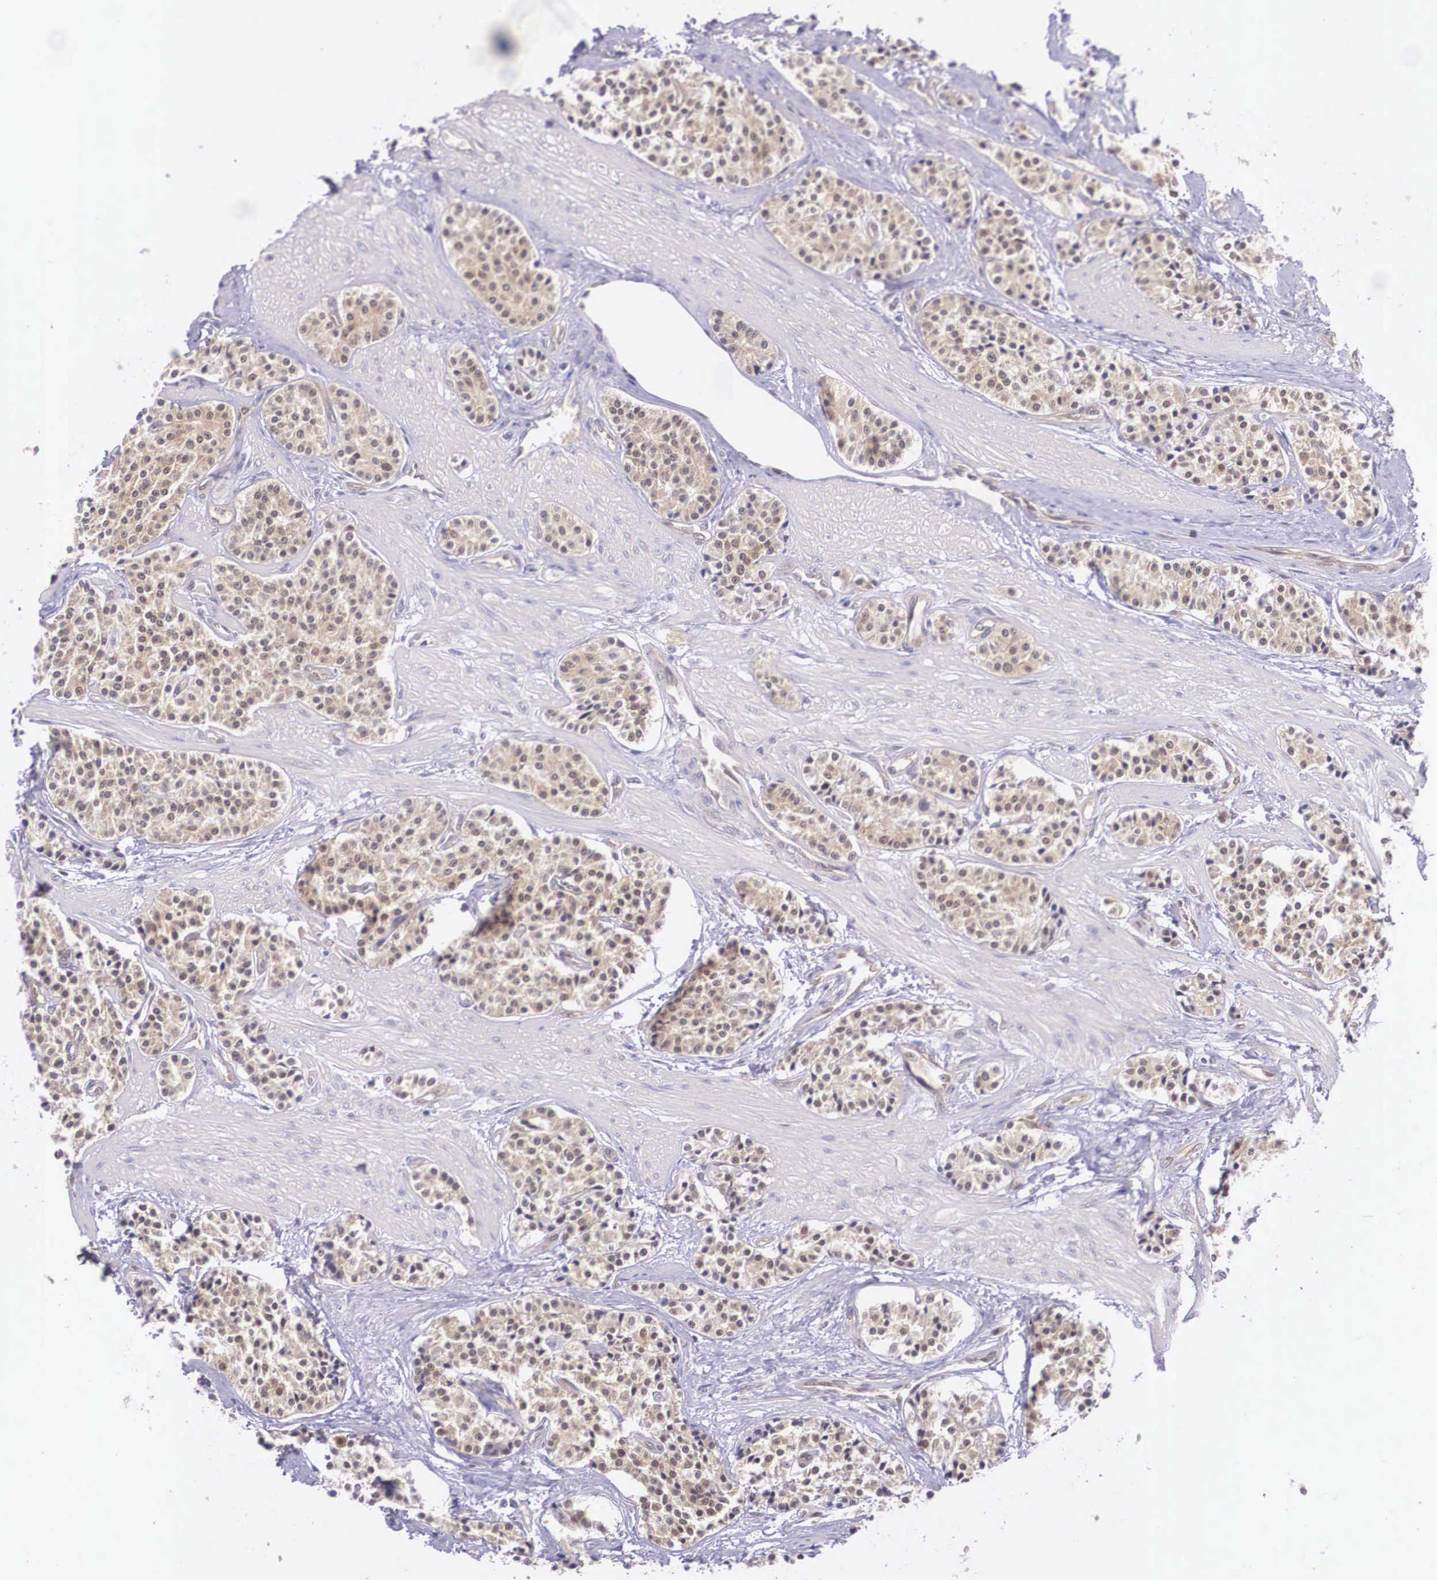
{"staining": {"intensity": "moderate", "quantity": ">75%", "location": "cytoplasmic/membranous"}, "tissue": "carcinoid", "cell_type": "Tumor cells", "image_type": "cancer", "snomed": [{"axis": "morphology", "description": "Carcinoid, malignant, NOS"}, {"axis": "topography", "description": "Stomach"}], "caption": "This photomicrograph exhibits malignant carcinoid stained with immunohistochemistry (IHC) to label a protein in brown. The cytoplasmic/membranous of tumor cells show moderate positivity for the protein. Nuclei are counter-stained blue.", "gene": "IGBP1", "patient": {"sex": "female", "age": 76}}